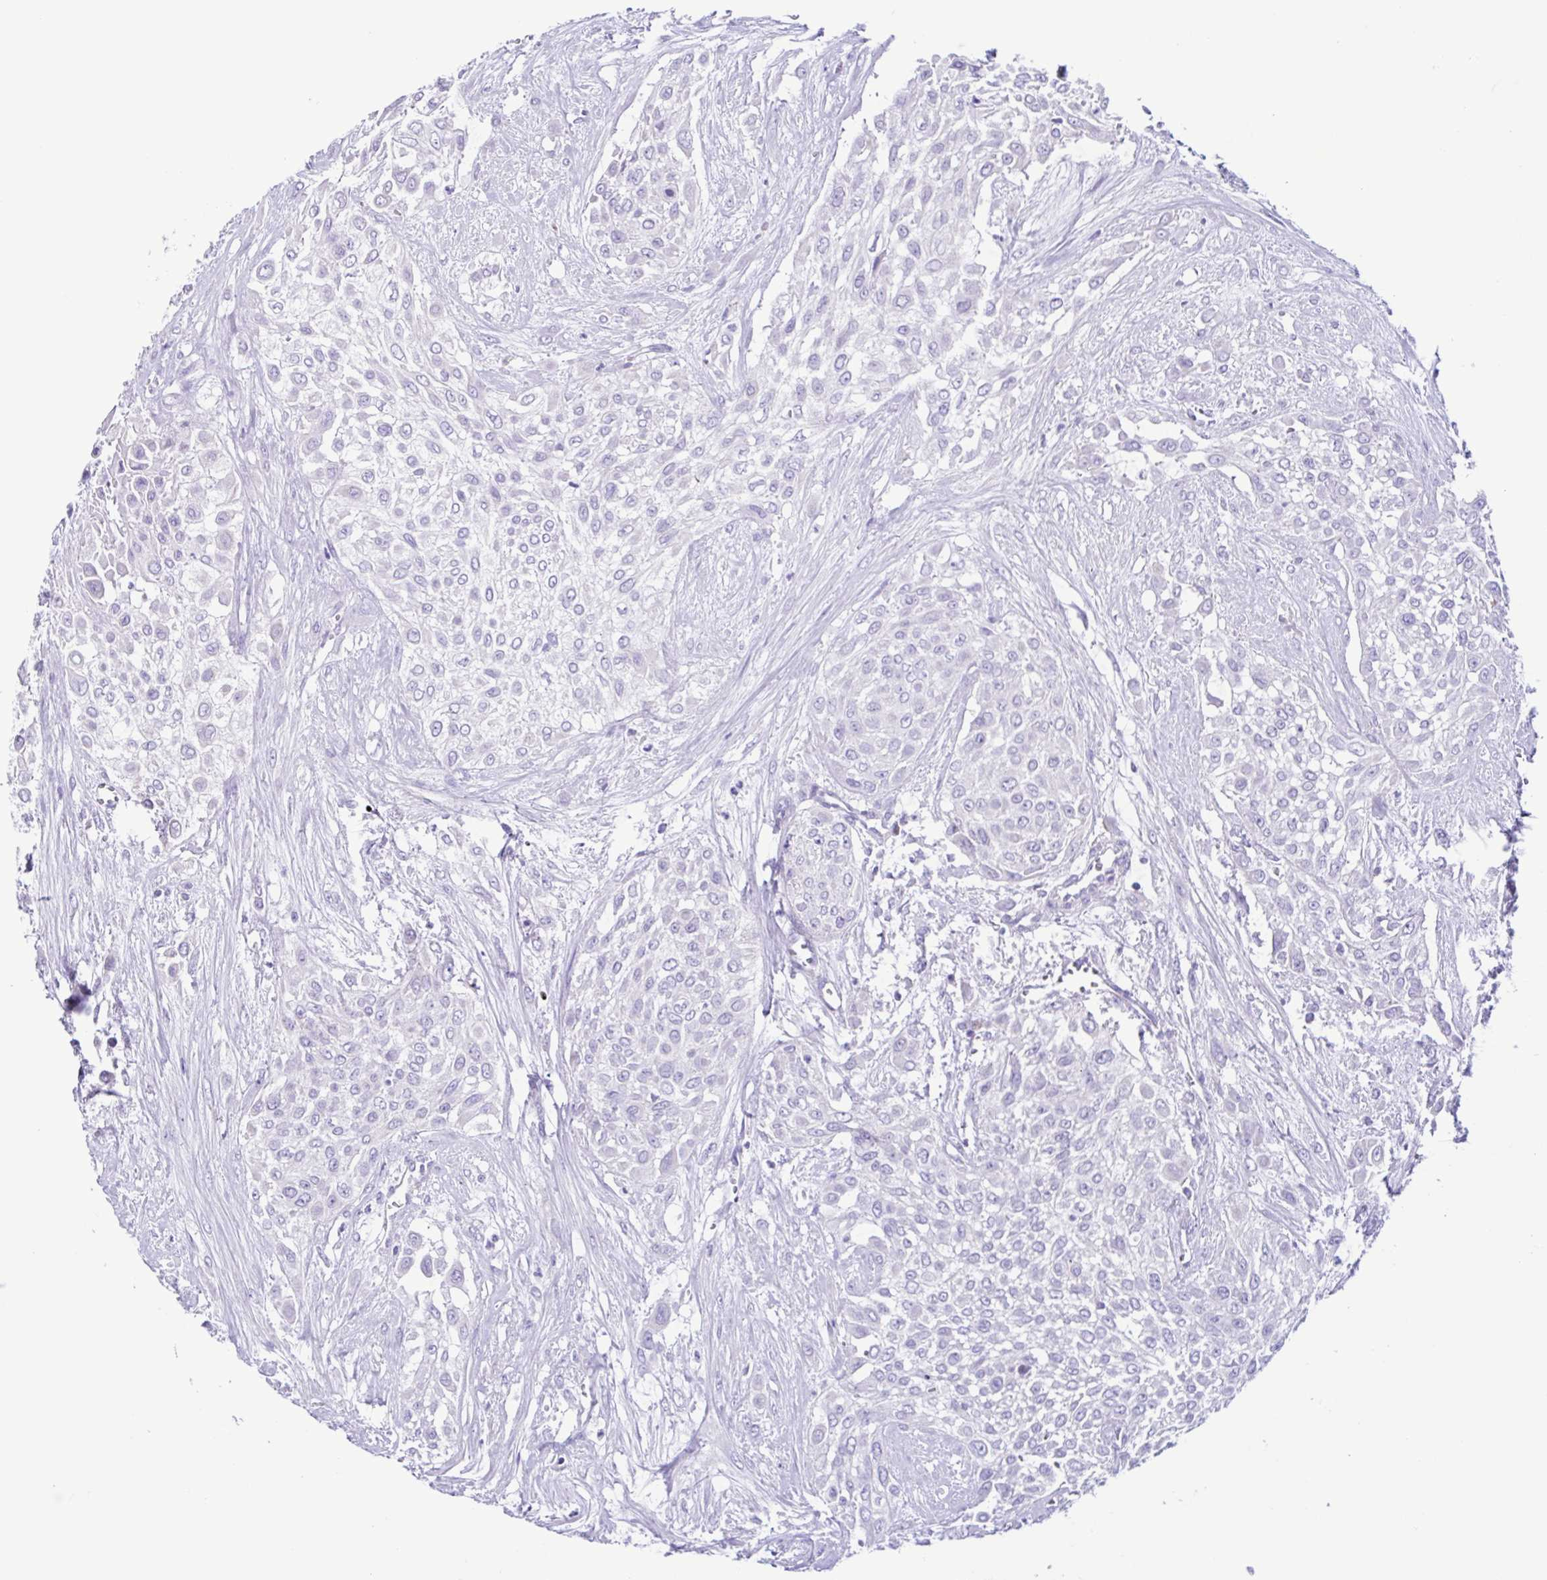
{"staining": {"intensity": "negative", "quantity": "none", "location": "none"}, "tissue": "urothelial cancer", "cell_type": "Tumor cells", "image_type": "cancer", "snomed": [{"axis": "morphology", "description": "Urothelial carcinoma, High grade"}, {"axis": "topography", "description": "Urinary bladder"}], "caption": "Tumor cells are negative for brown protein staining in urothelial cancer.", "gene": "ACTRT3", "patient": {"sex": "male", "age": 57}}